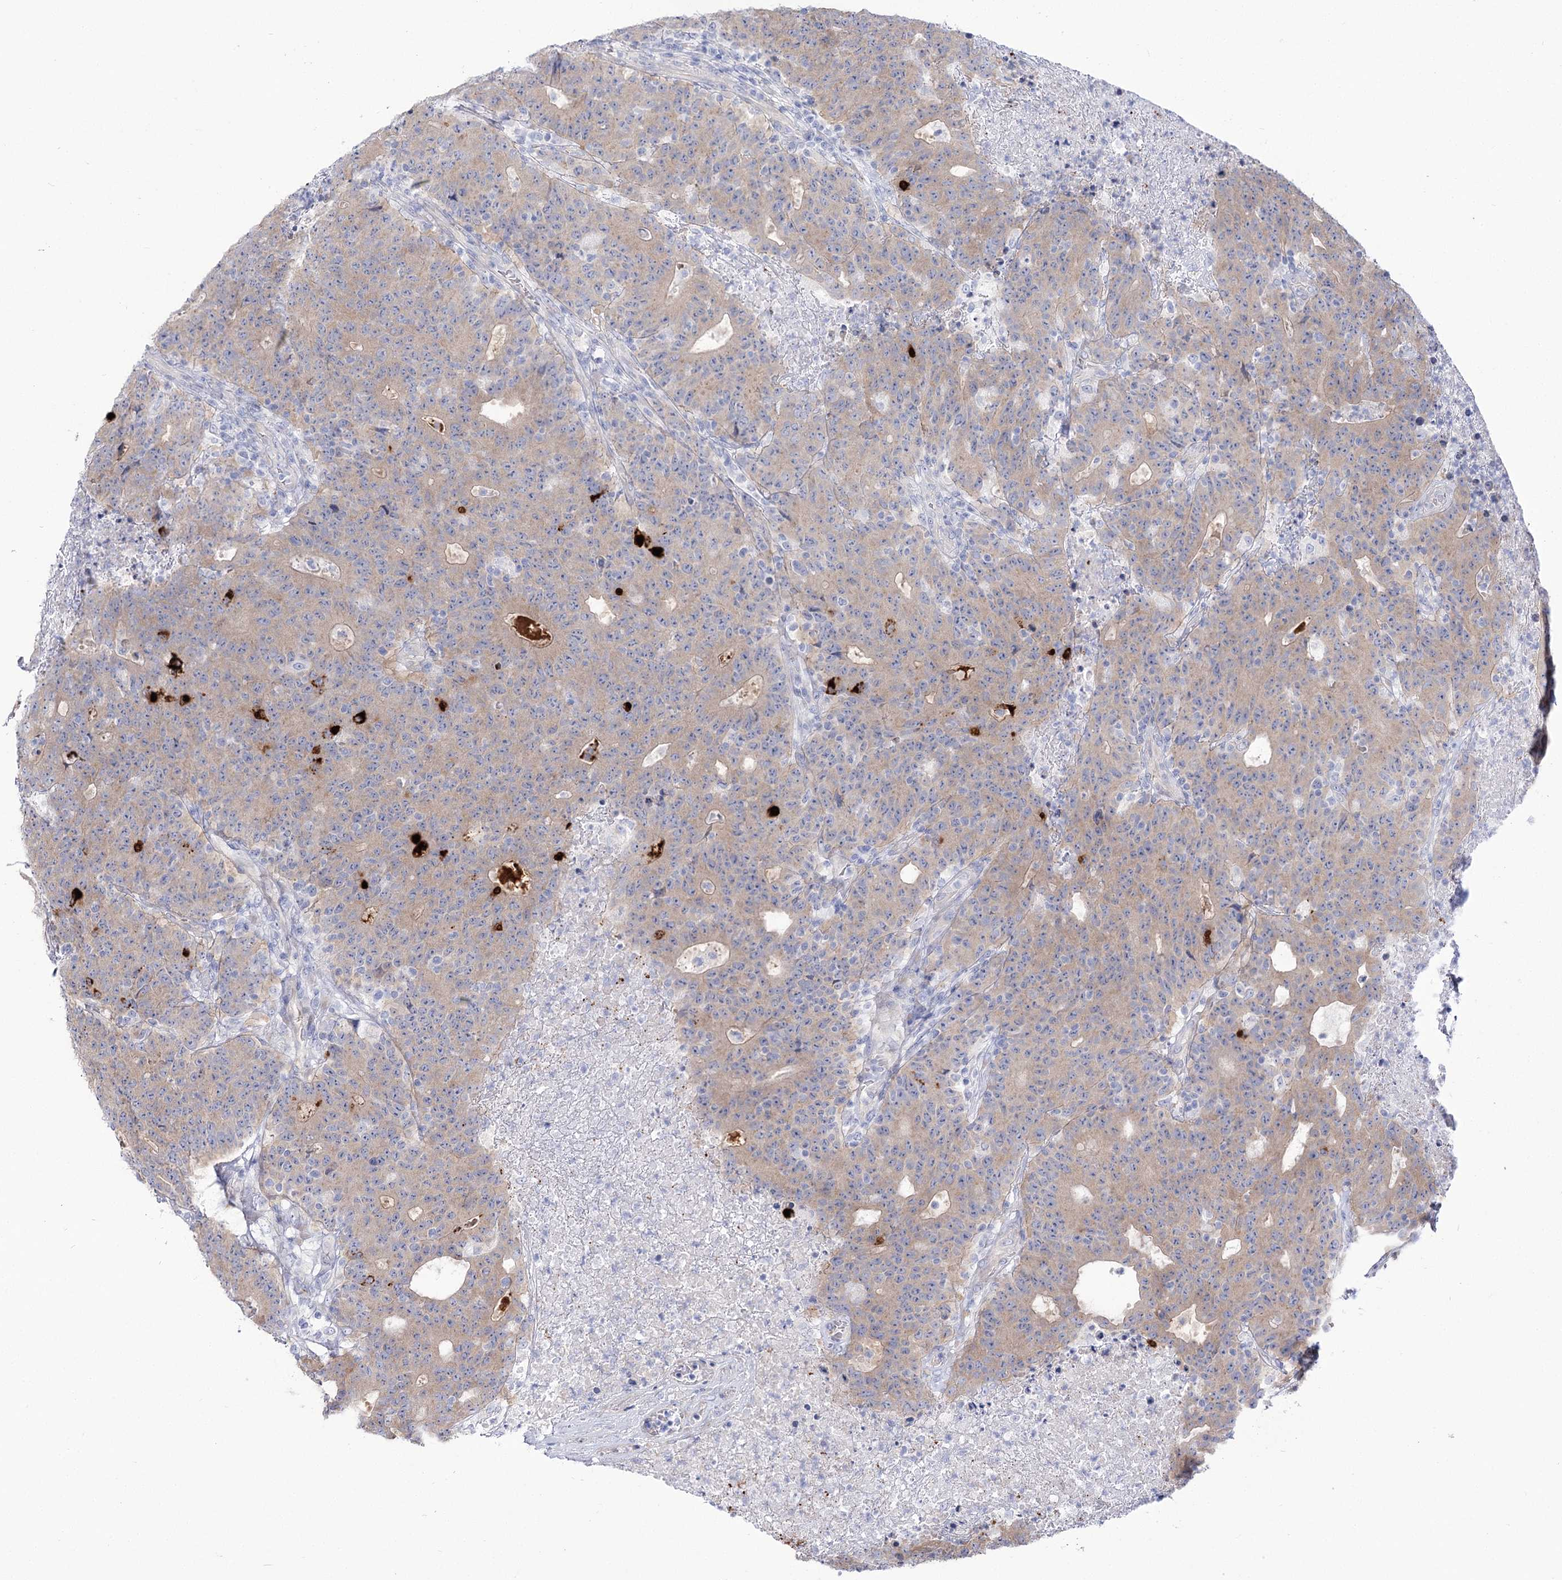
{"staining": {"intensity": "weak", "quantity": ">75%", "location": "cytoplasmic/membranous"}, "tissue": "colorectal cancer", "cell_type": "Tumor cells", "image_type": "cancer", "snomed": [{"axis": "morphology", "description": "Adenocarcinoma, NOS"}, {"axis": "topography", "description": "Colon"}], "caption": "A photomicrograph showing weak cytoplasmic/membranous staining in approximately >75% of tumor cells in adenocarcinoma (colorectal), as visualized by brown immunohistochemical staining.", "gene": "SUOX", "patient": {"sex": "female", "age": 75}}